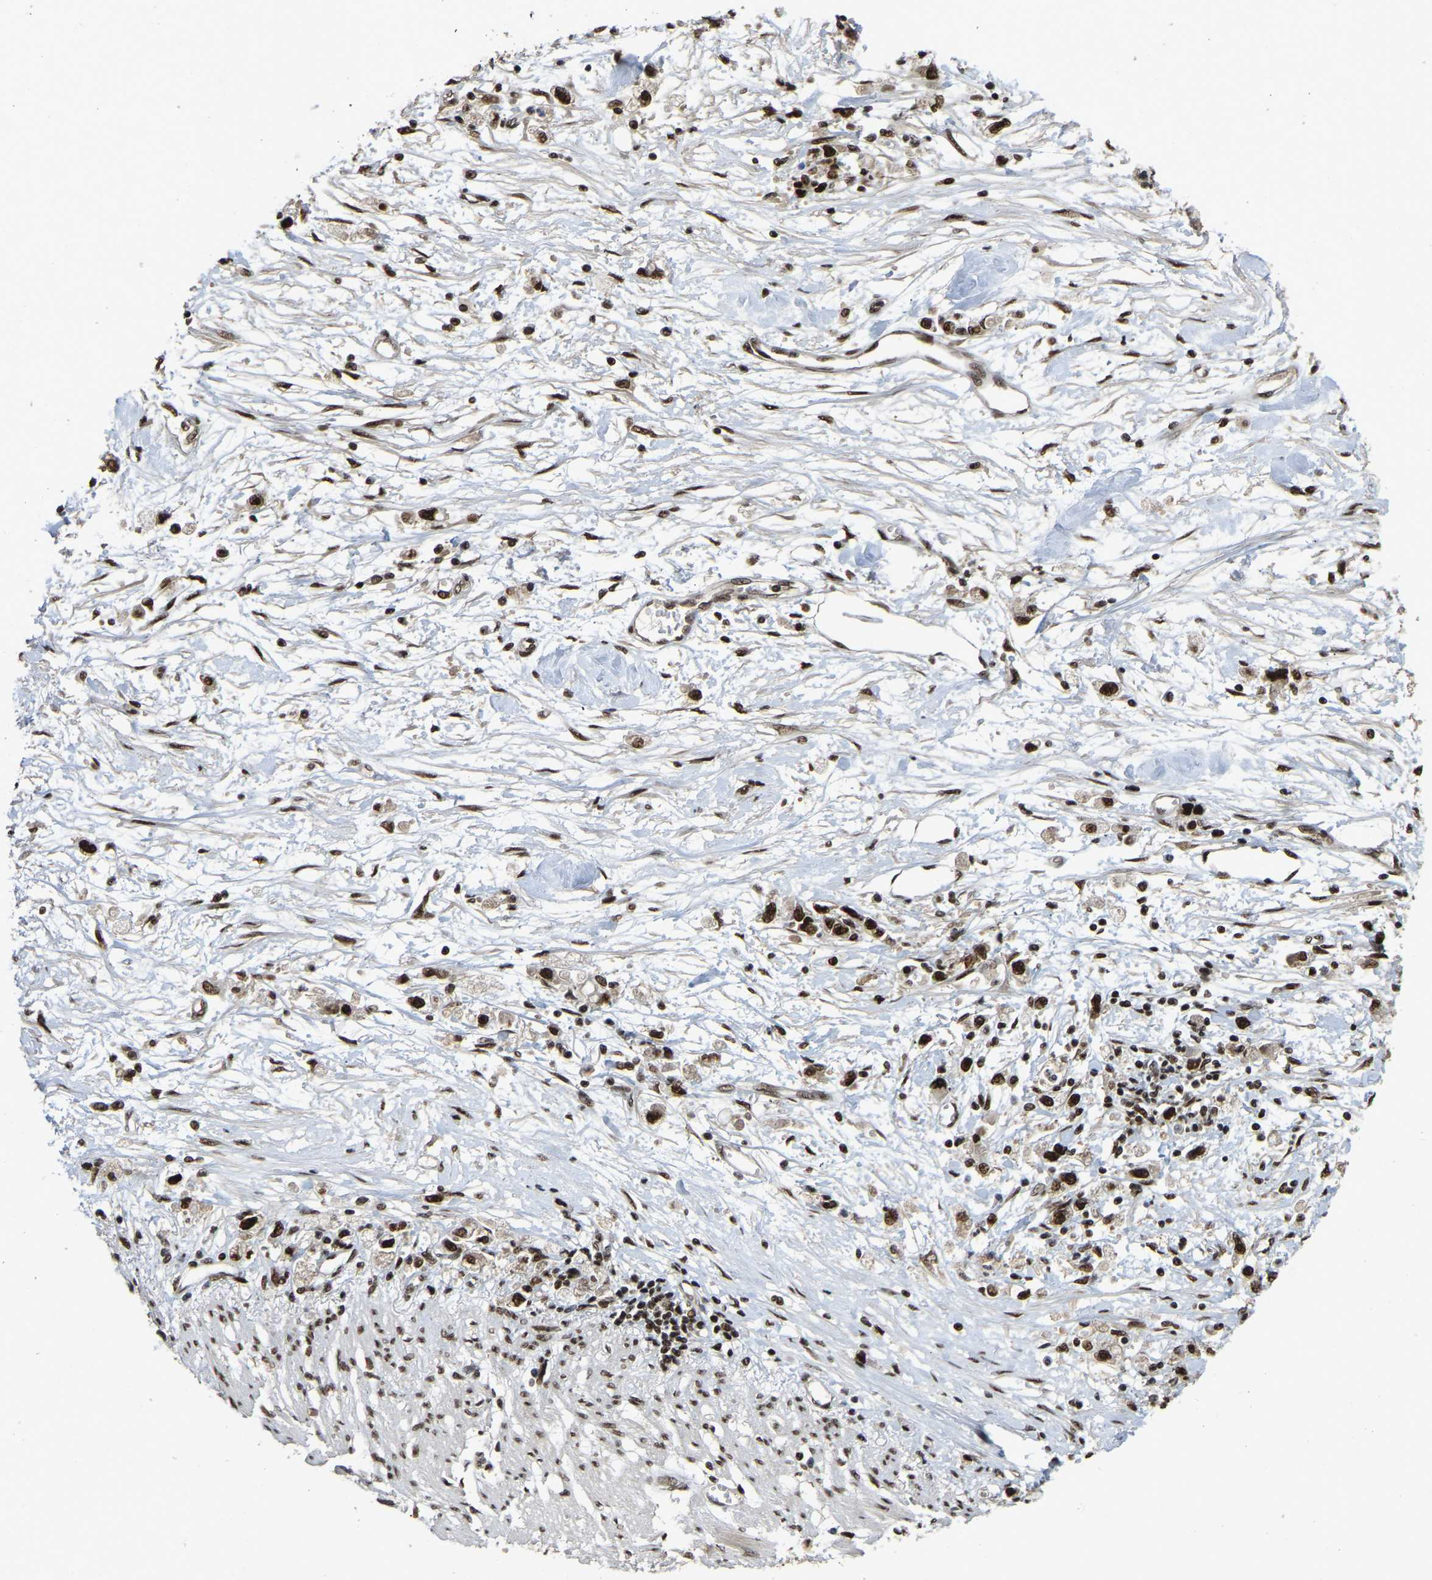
{"staining": {"intensity": "strong", "quantity": ">75%", "location": "nuclear"}, "tissue": "stomach cancer", "cell_type": "Tumor cells", "image_type": "cancer", "snomed": [{"axis": "morphology", "description": "Adenocarcinoma, NOS"}, {"axis": "topography", "description": "Stomach"}], "caption": "Protein analysis of stomach adenocarcinoma tissue exhibits strong nuclear positivity in approximately >75% of tumor cells.", "gene": "TBL1XR1", "patient": {"sex": "female", "age": 59}}